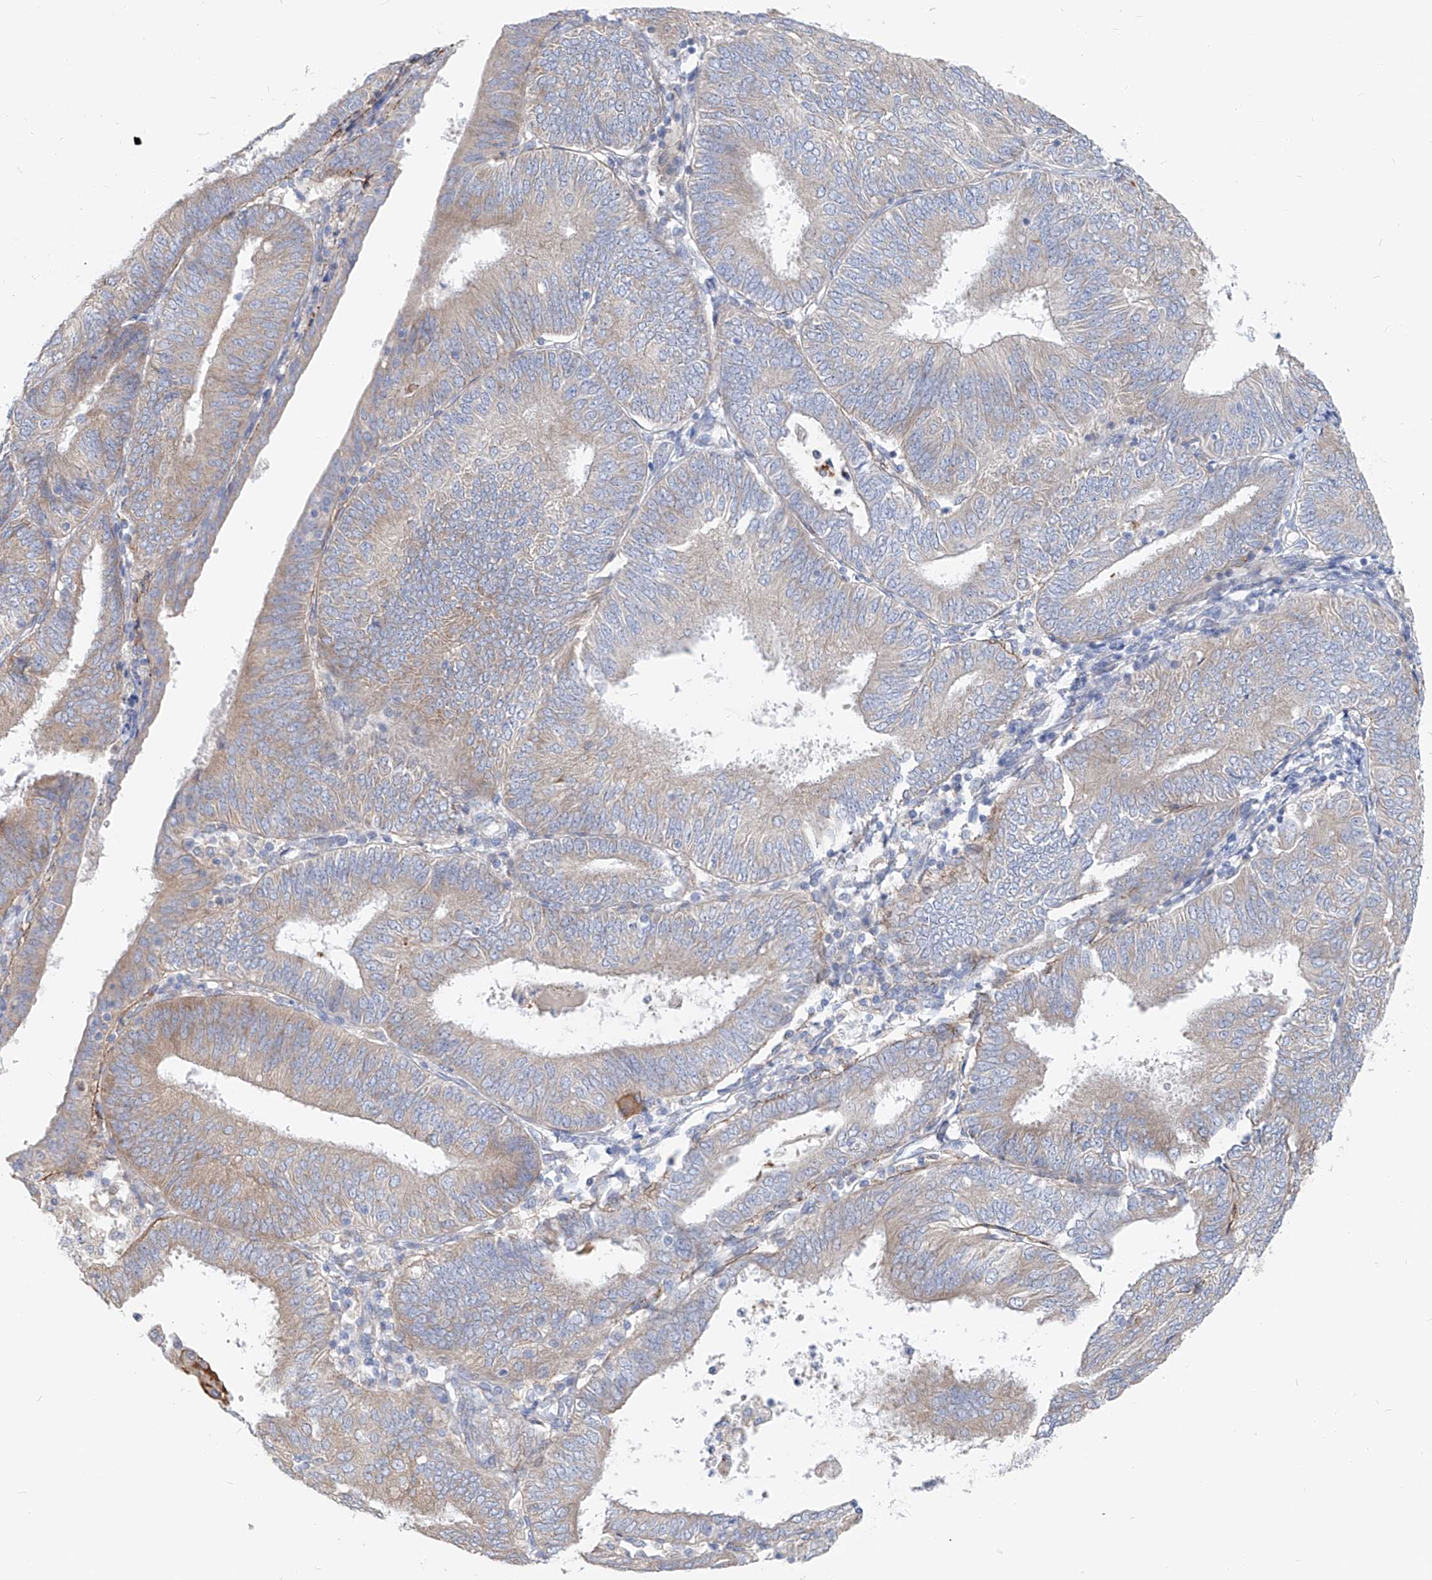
{"staining": {"intensity": "weak", "quantity": "<25%", "location": "cytoplasmic/membranous"}, "tissue": "endometrial cancer", "cell_type": "Tumor cells", "image_type": "cancer", "snomed": [{"axis": "morphology", "description": "Adenocarcinoma, NOS"}, {"axis": "topography", "description": "Endometrium"}], "caption": "High power microscopy photomicrograph of an IHC photomicrograph of endometrial adenocarcinoma, revealing no significant positivity in tumor cells. The staining was performed using DAB to visualize the protein expression in brown, while the nuclei were stained in blue with hematoxylin (Magnification: 20x).", "gene": "UFL1", "patient": {"sex": "female", "age": 58}}